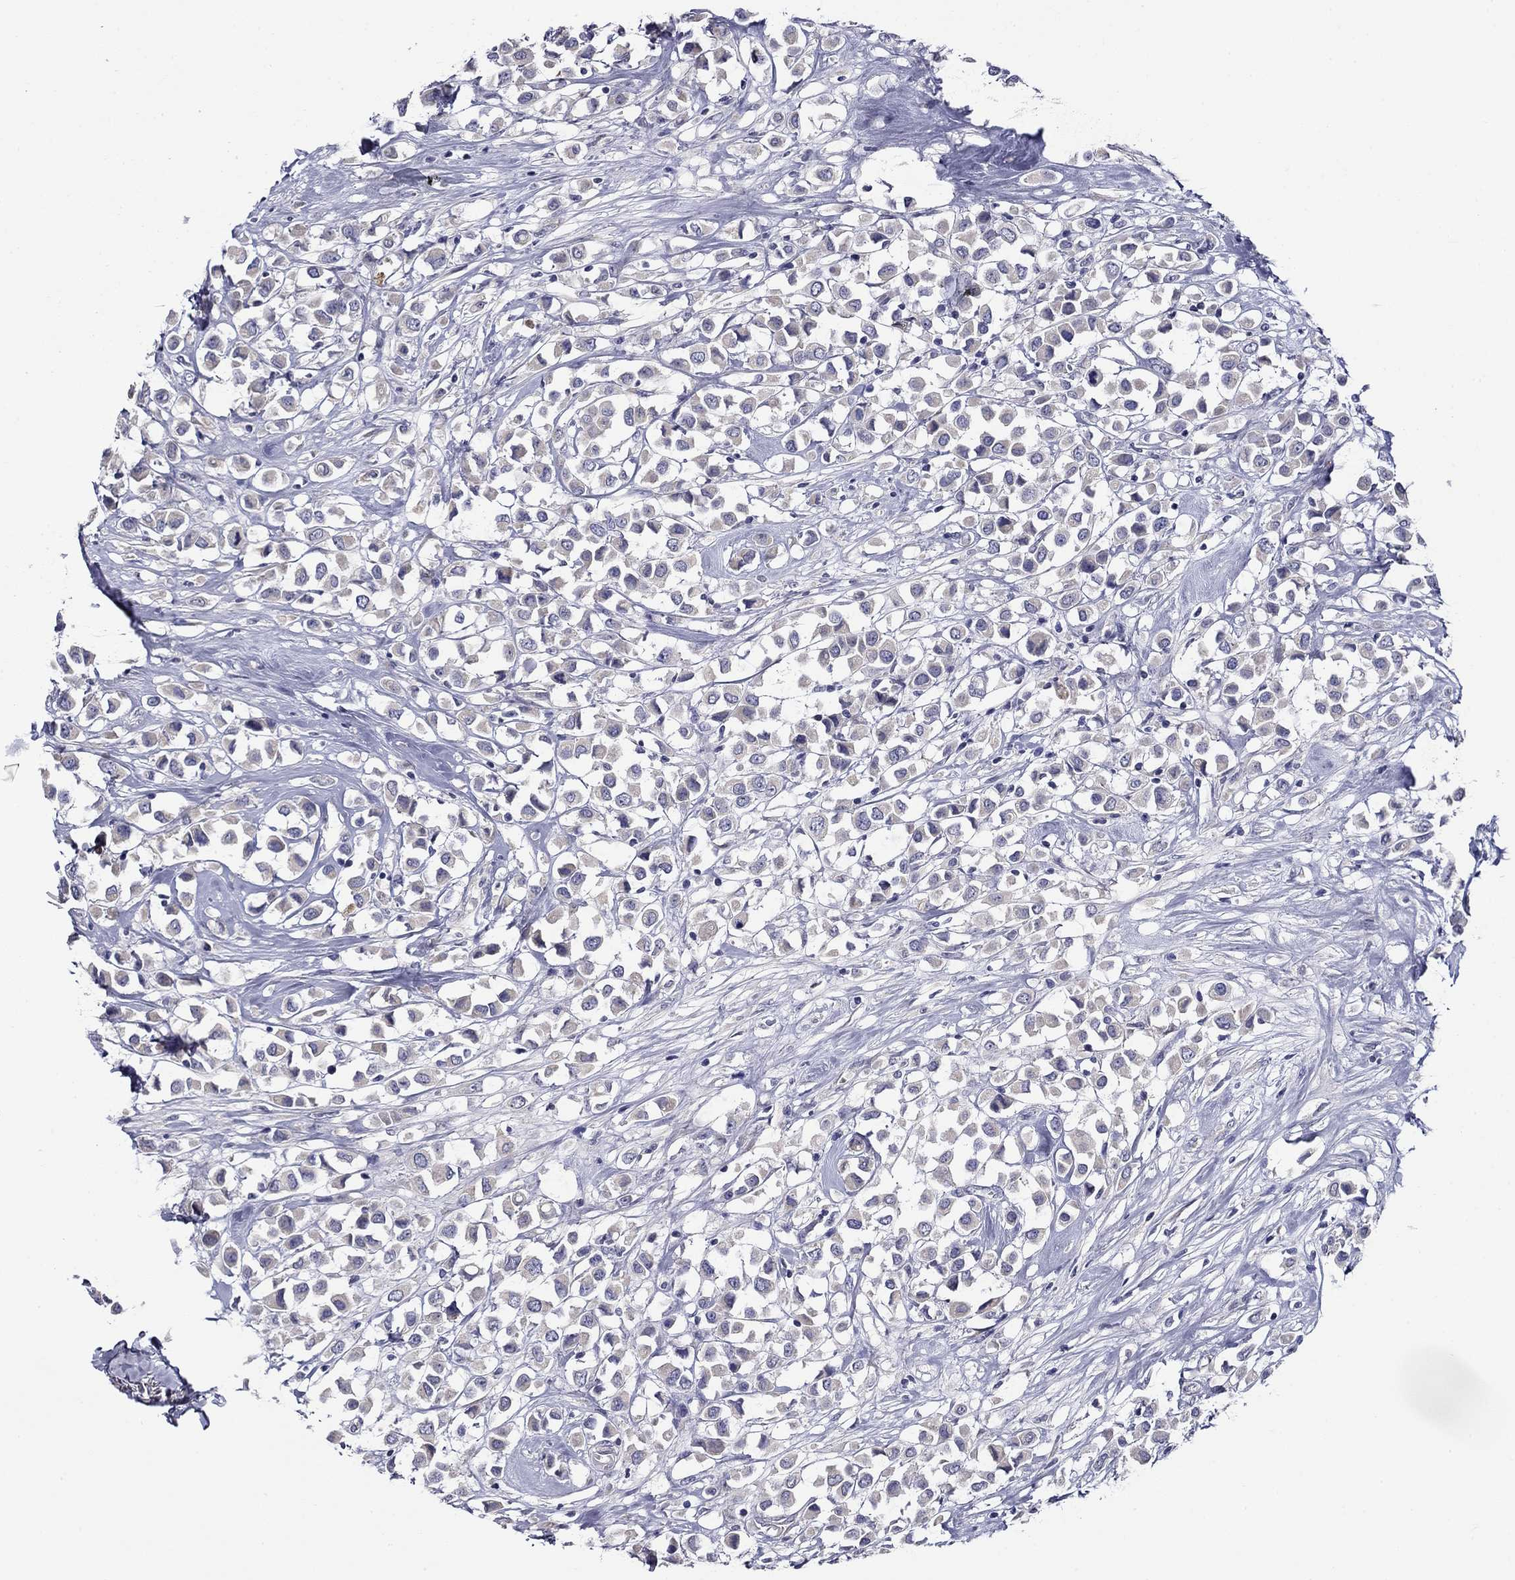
{"staining": {"intensity": "negative", "quantity": "none", "location": "none"}, "tissue": "breast cancer", "cell_type": "Tumor cells", "image_type": "cancer", "snomed": [{"axis": "morphology", "description": "Duct carcinoma"}, {"axis": "topography", "description": "Breast"}], "caption": "This is an immunohistochemistry (IHC) photomicrograph of human intraductal carcinoma (breast). There is no staining in tumor cells.", "gene": "SPATA7", "patient": {"sex": "female", "age": 61}}